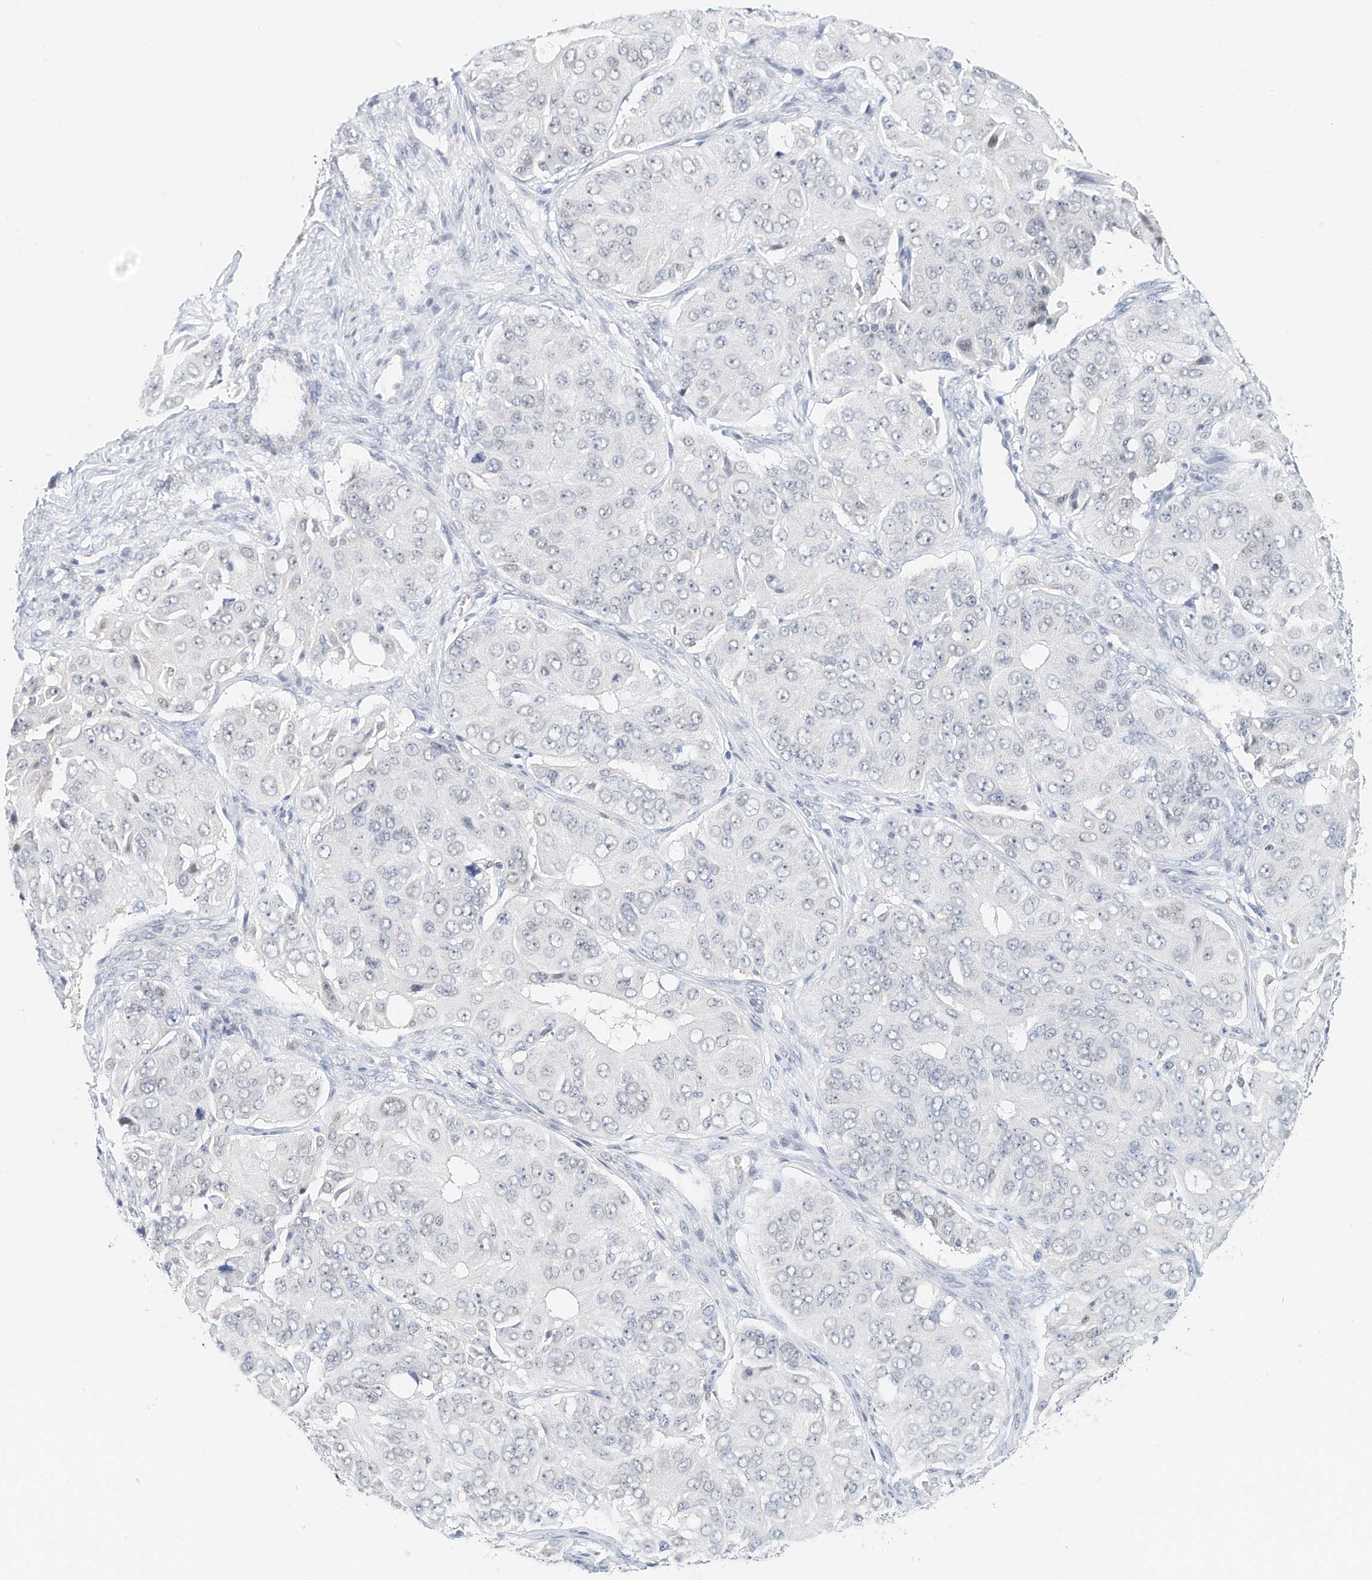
{"staining": {"intensity": "negative", "quantity": "none", "location": "none"}, "tissue": "ovarian cancer", "cell_type": "Tumor cells", "image_type": "cancer", "snomed": [{"axis": "morphology", "description": "Carcinoma, endometroid"}, {"axis": "topography", "description": "Ovary"}], "caption": "The image reveals no staining of tumor cells in ovarian cancer (endometroid carcinoma).", "gene": "MICAL1", "patient": {"sex": "female", "age": 51}}